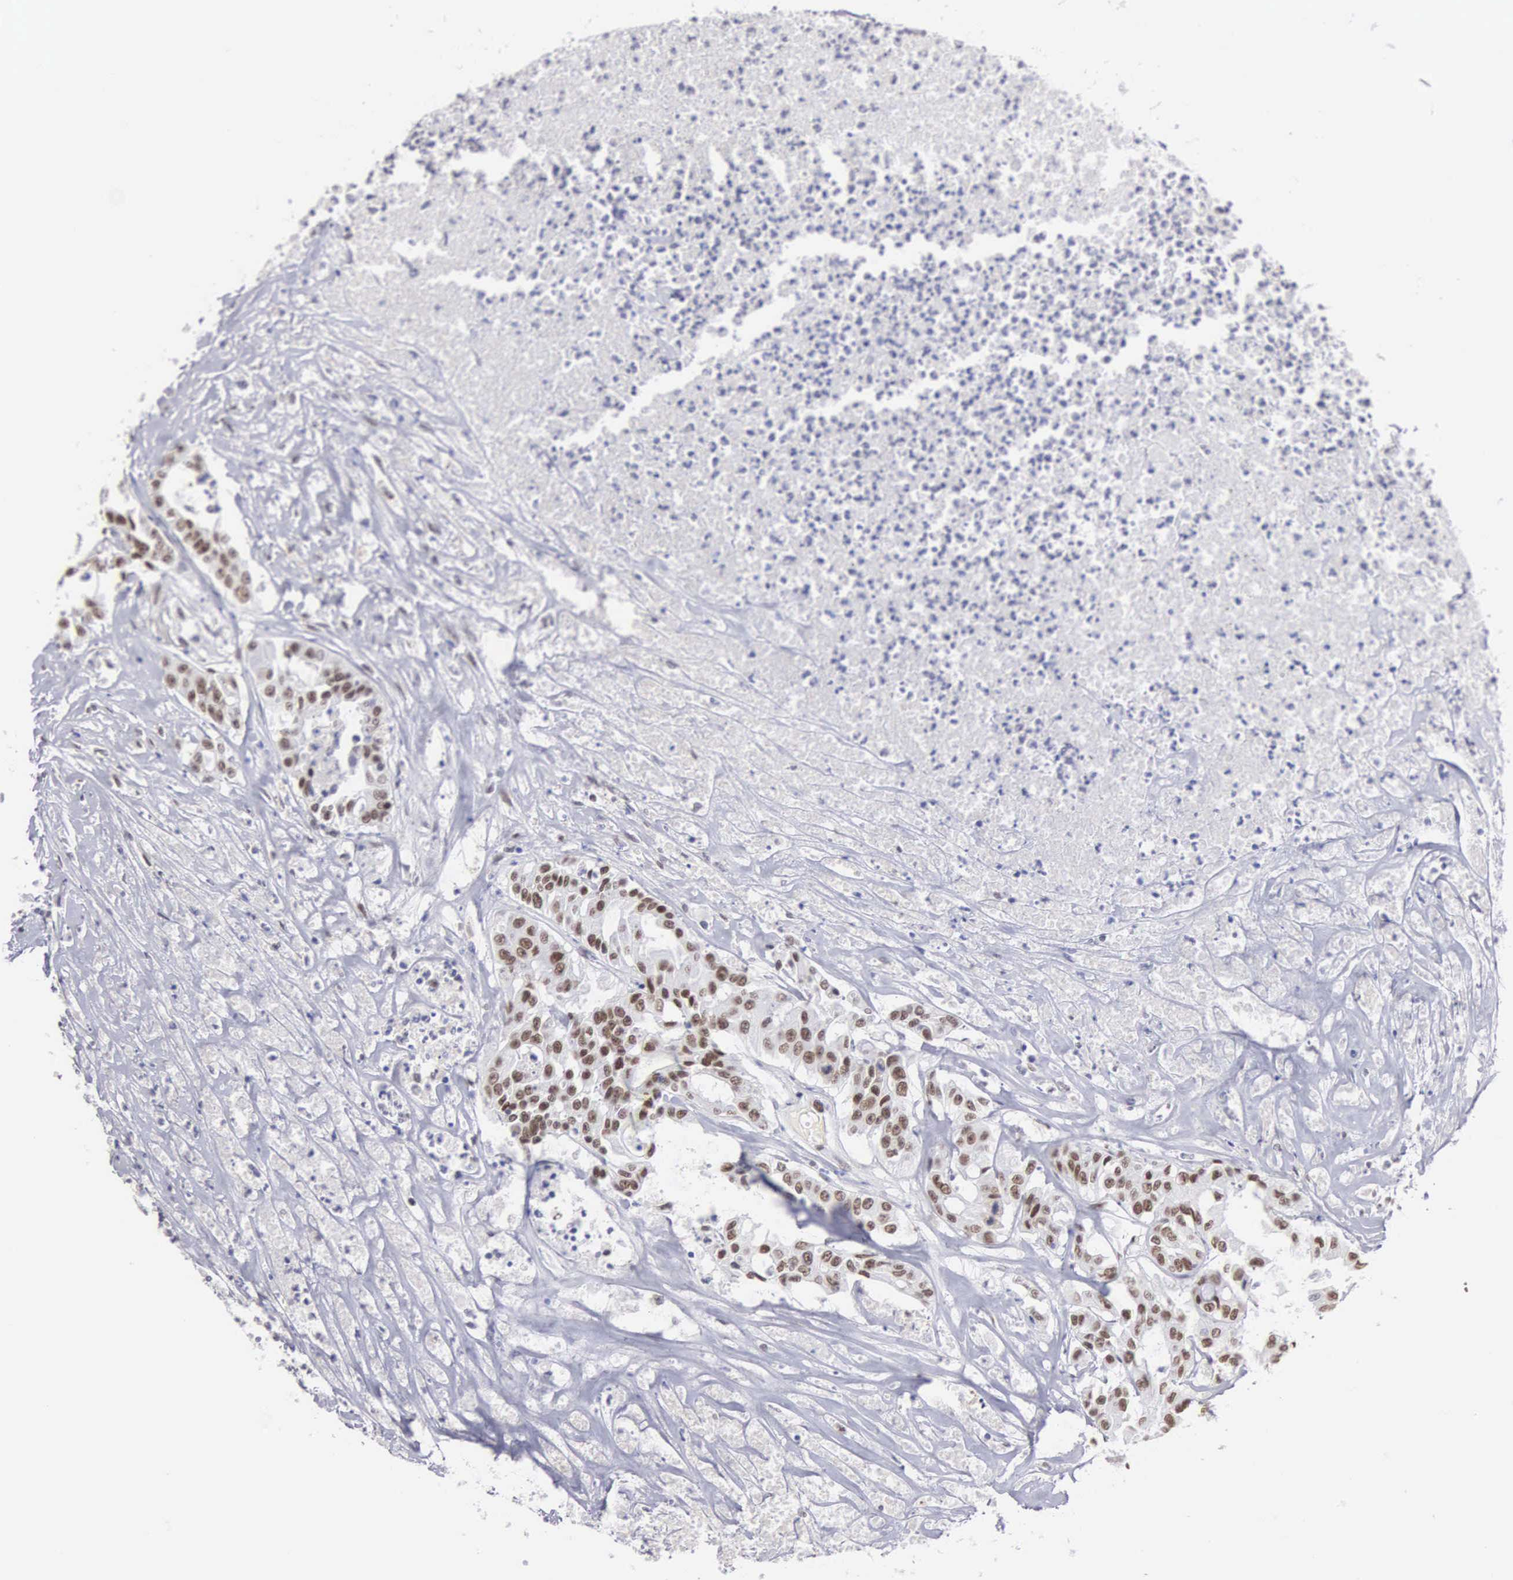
{"staining": {"intensity": "strong", "quantity": ">75%", "location": "nuclear"}, "tissue": "colorectal cancer", "cell_type": "Tumor cells", "image_type": "cancer", "snomed": [{"axis": "morphology", "description": "Adenocarcinoma, NOS"}, {"axis": "topography", "description": "Colon"}], "caption": "Human colorectal cancer stained with a brown dye exhibits strong nuclear positive positivity in approximately >75% of tumor cells.", "gene": "CSTF2", "patient": {"sex": "female", "age": 70}}